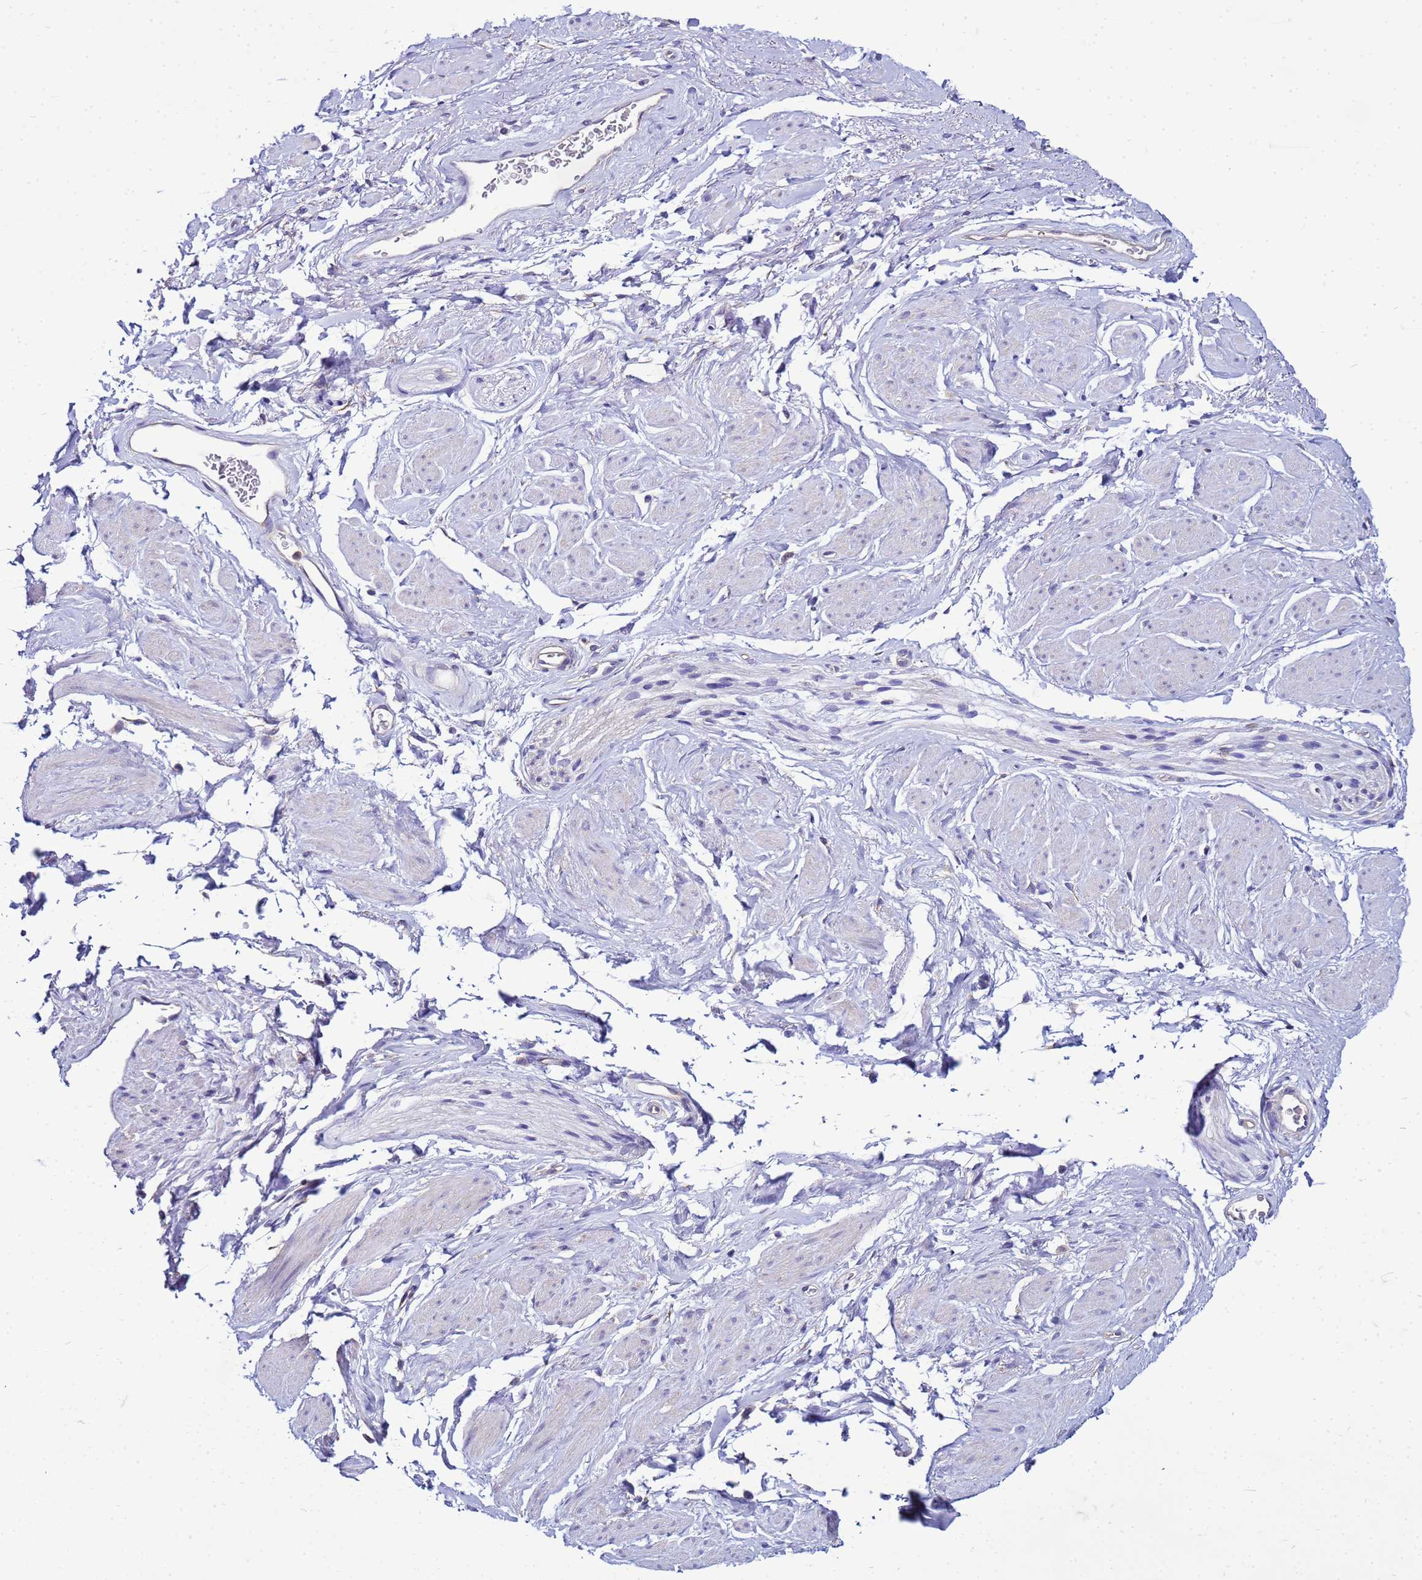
{"staining": {"intensity": "negative", "quantity": "none", "location": "none"}, "tissue": "adipose tissue", "cell_type": "Adipocytes", "image_type": "normal", "snomed": [{"axis": "morphology", "description": "Normal tissue, NOS"}, {"axis": "morphology", "description": "Adenocarcinoma, NOS"}, {"axis": "topography", "description": "Rectum"}, {"axis": "topography", "description": "Vagina"}, {"axis": "topography", "description": "Peripheral nerve tissue"}], "caption": "This is an immunohistochemistry (IHC) photomicrograph of normal human adipose tissue. There is no staining in adipocytes.", "gene": "PKD1", "patient": {"sex": "female", "age": 71}}